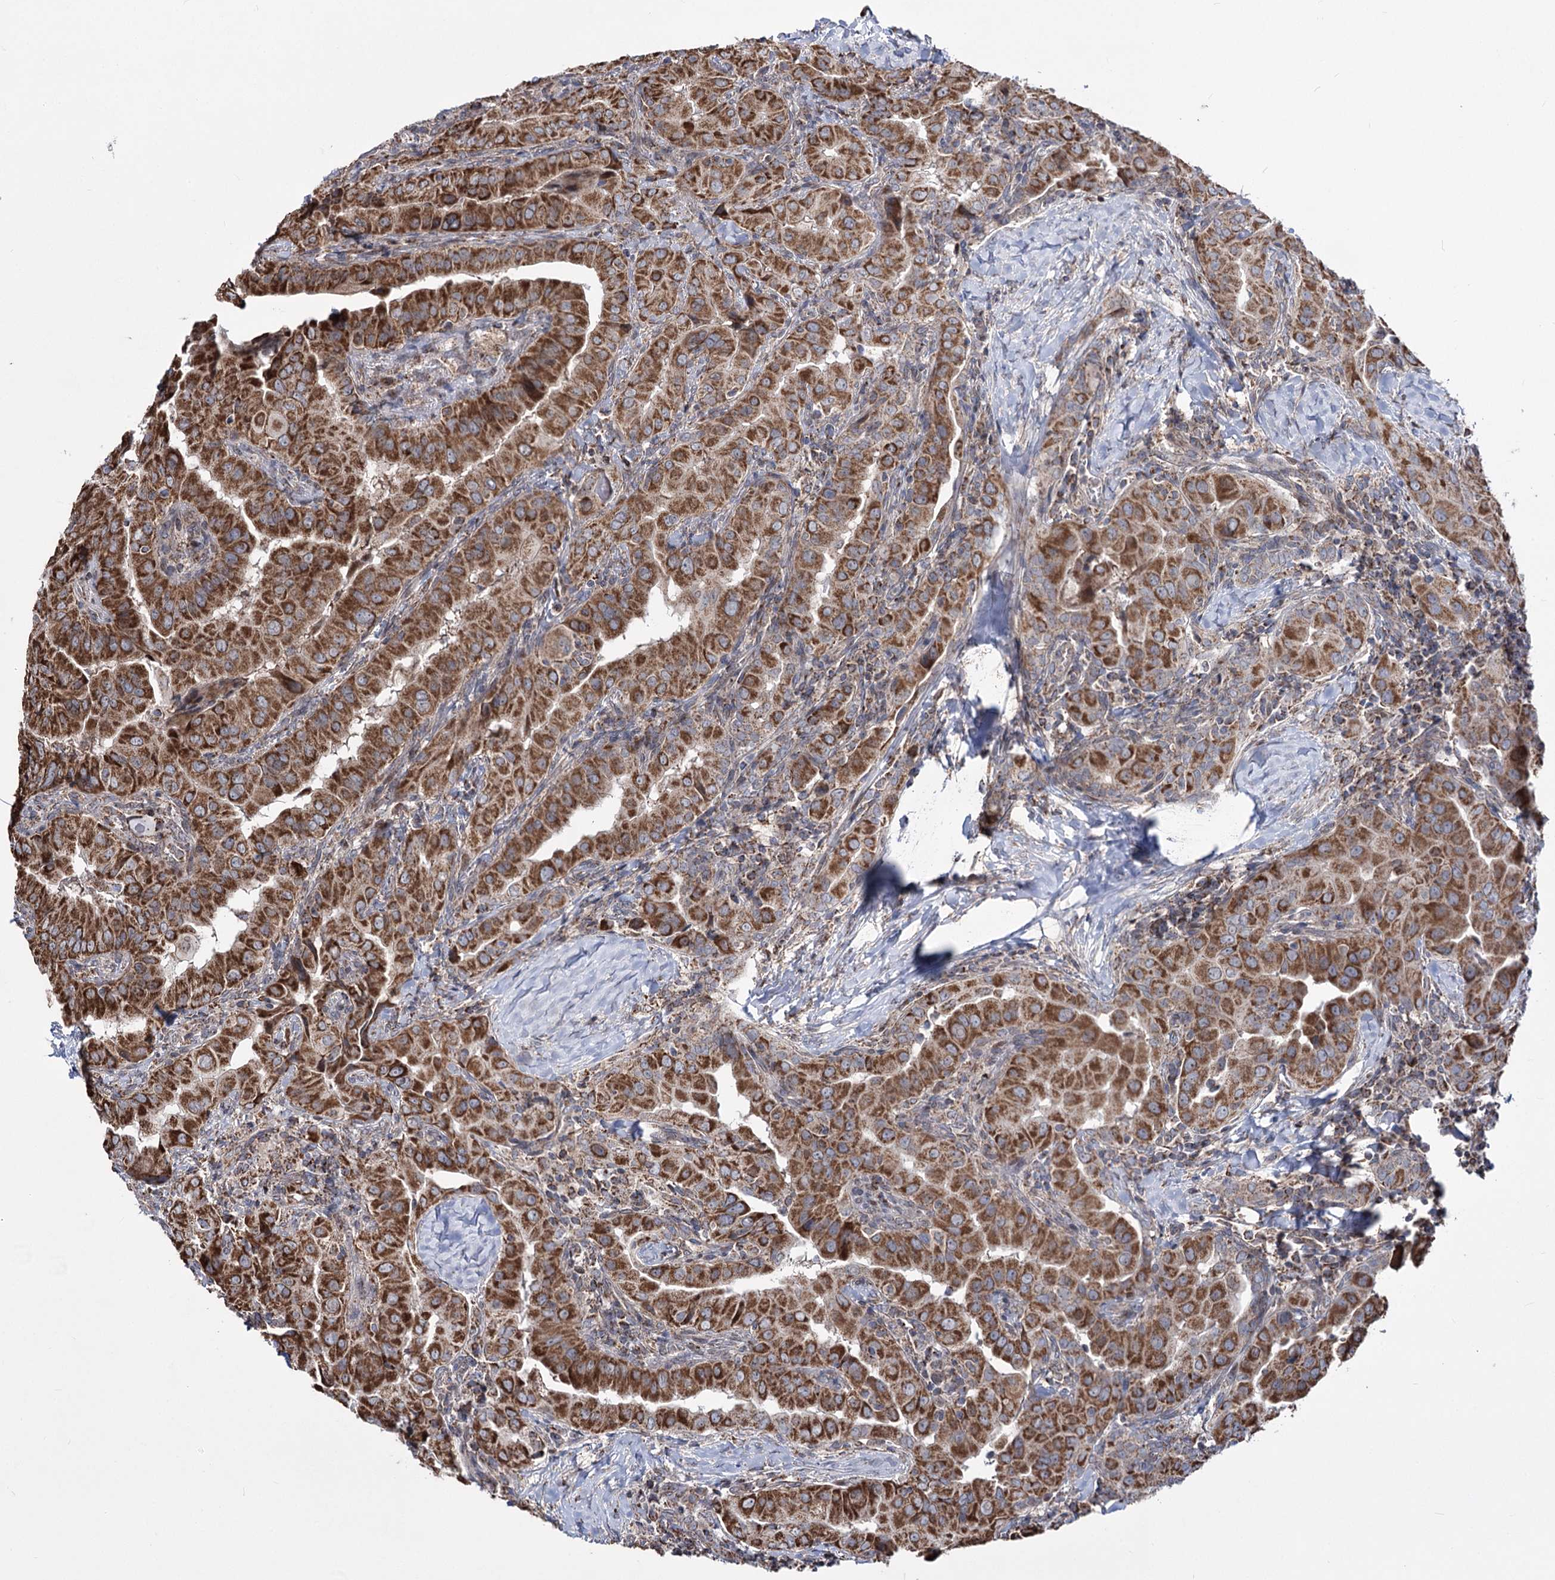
{"staining": {"intensity": "moderate", "quantity": ">75%", "location": "cytoplasmic/membranous"}, "tissue": "thyroid cancer", "cell_type": "Tumor cells", "image_type": "cancer", "snomed": [{"axis": "morphology", "description": "Papillary adenocarcinoma, NOS"}, {"axis": "topography", "description": "Thyroid gland"}], "caption": "An immunohistochemistry histopathology image of neoplastic tissue is shown. Protein staining in brown shows moderate cytoplasmic/membranous positivity in thyroid cancer within tumor cells.", "gene": "CREB3L4", "patient": {"sex": "male", "age": 33}}